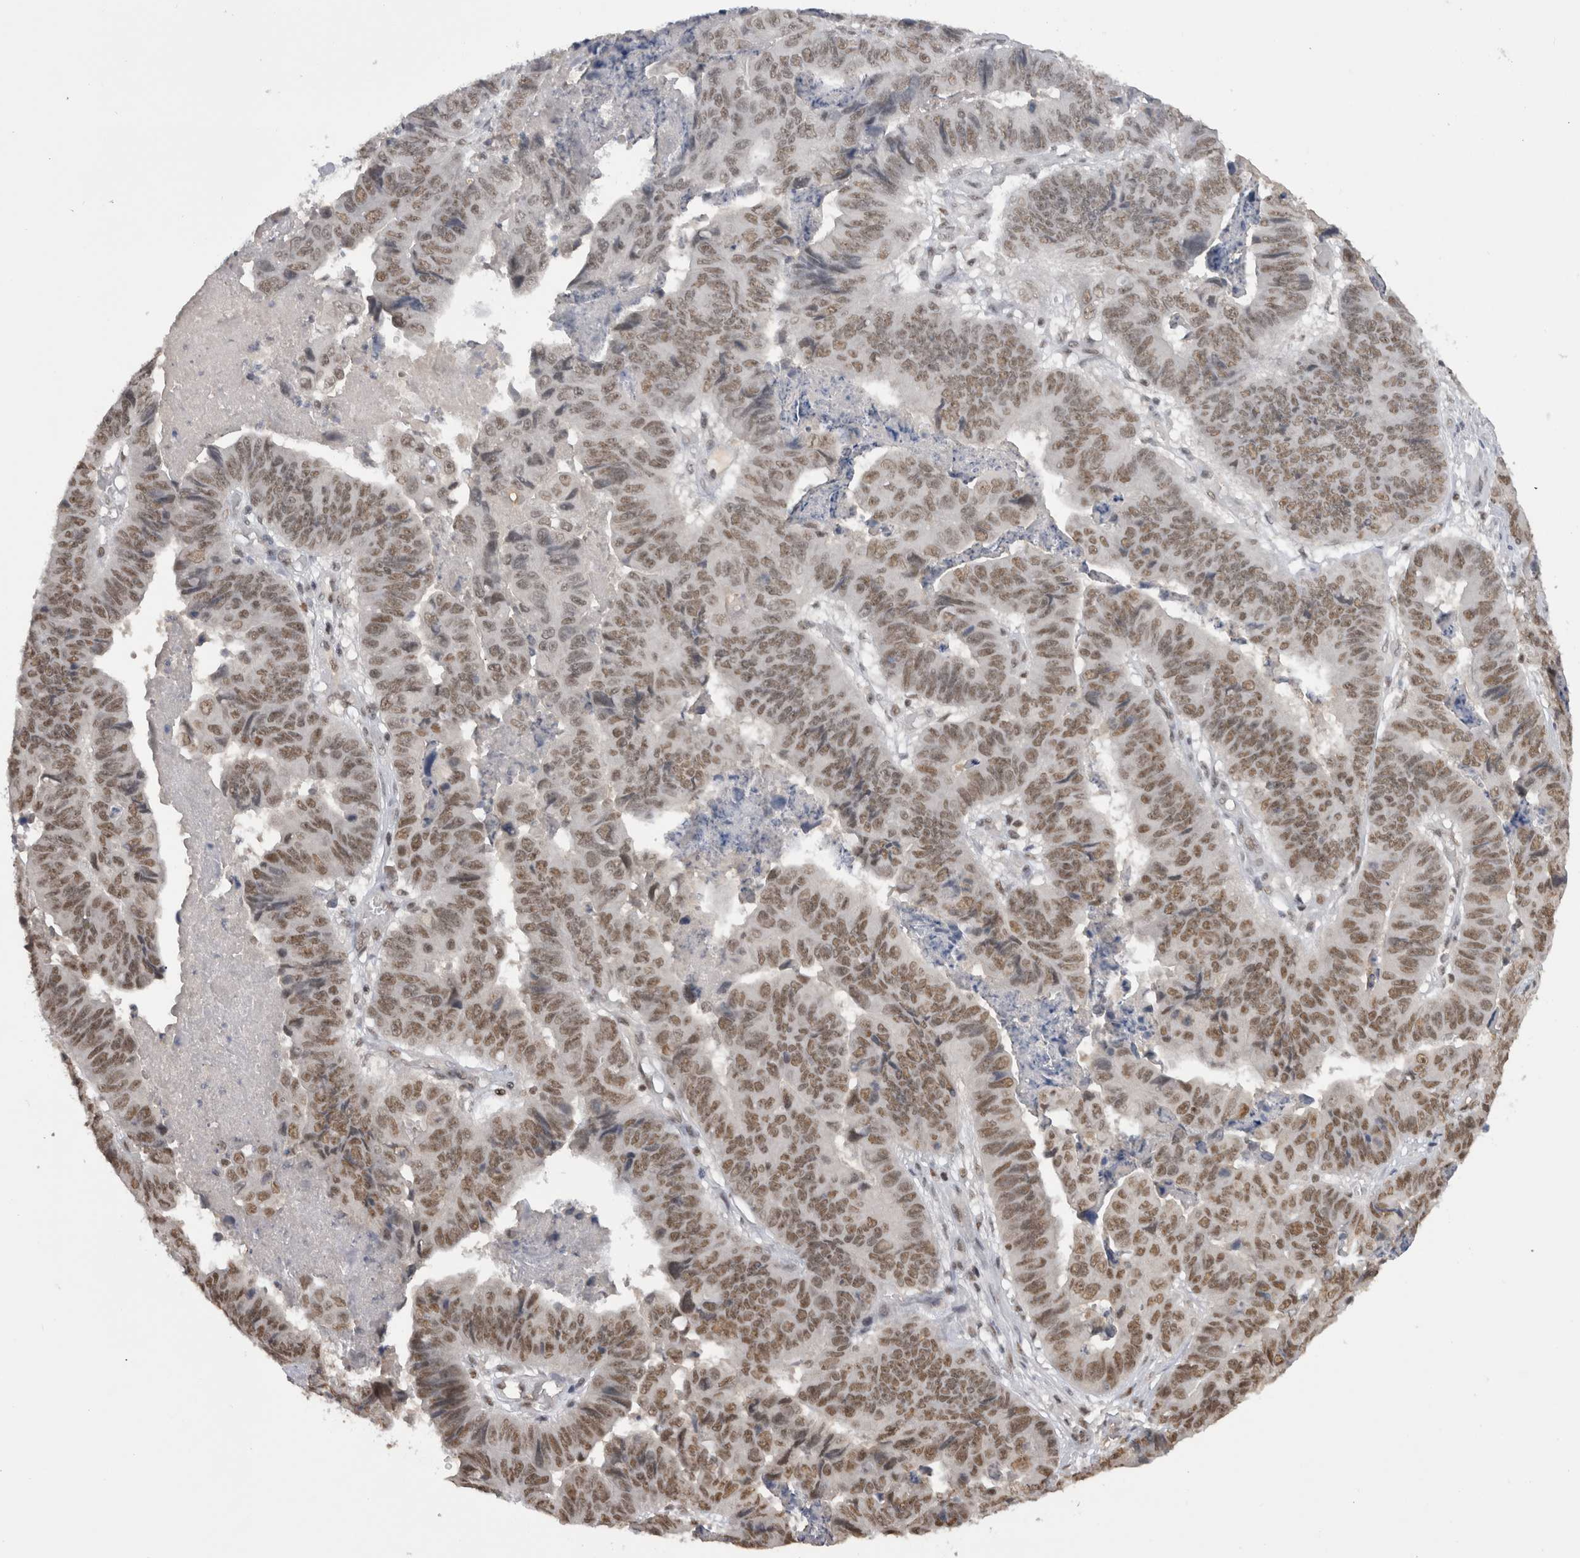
{"staining": {"intensity": "moderate", "quantity": ">75%", "location": "nuclear"}, "tissue": "stomach cancer", "cell_type": "Tumor cells", "image_type": "cancer", "snomed": [{"axis": "morphology", "description": "Adenocarcinoma, NOS"}, {"axis": "topography", "description": "Stomach, lower"}], "caption": "Stomach adenocarcinoma stained for a protein exhibits moderate nuclear positivity in tumor cells.", "gene": "DAXX", "patient": {"sex": "male", "age": 77}}